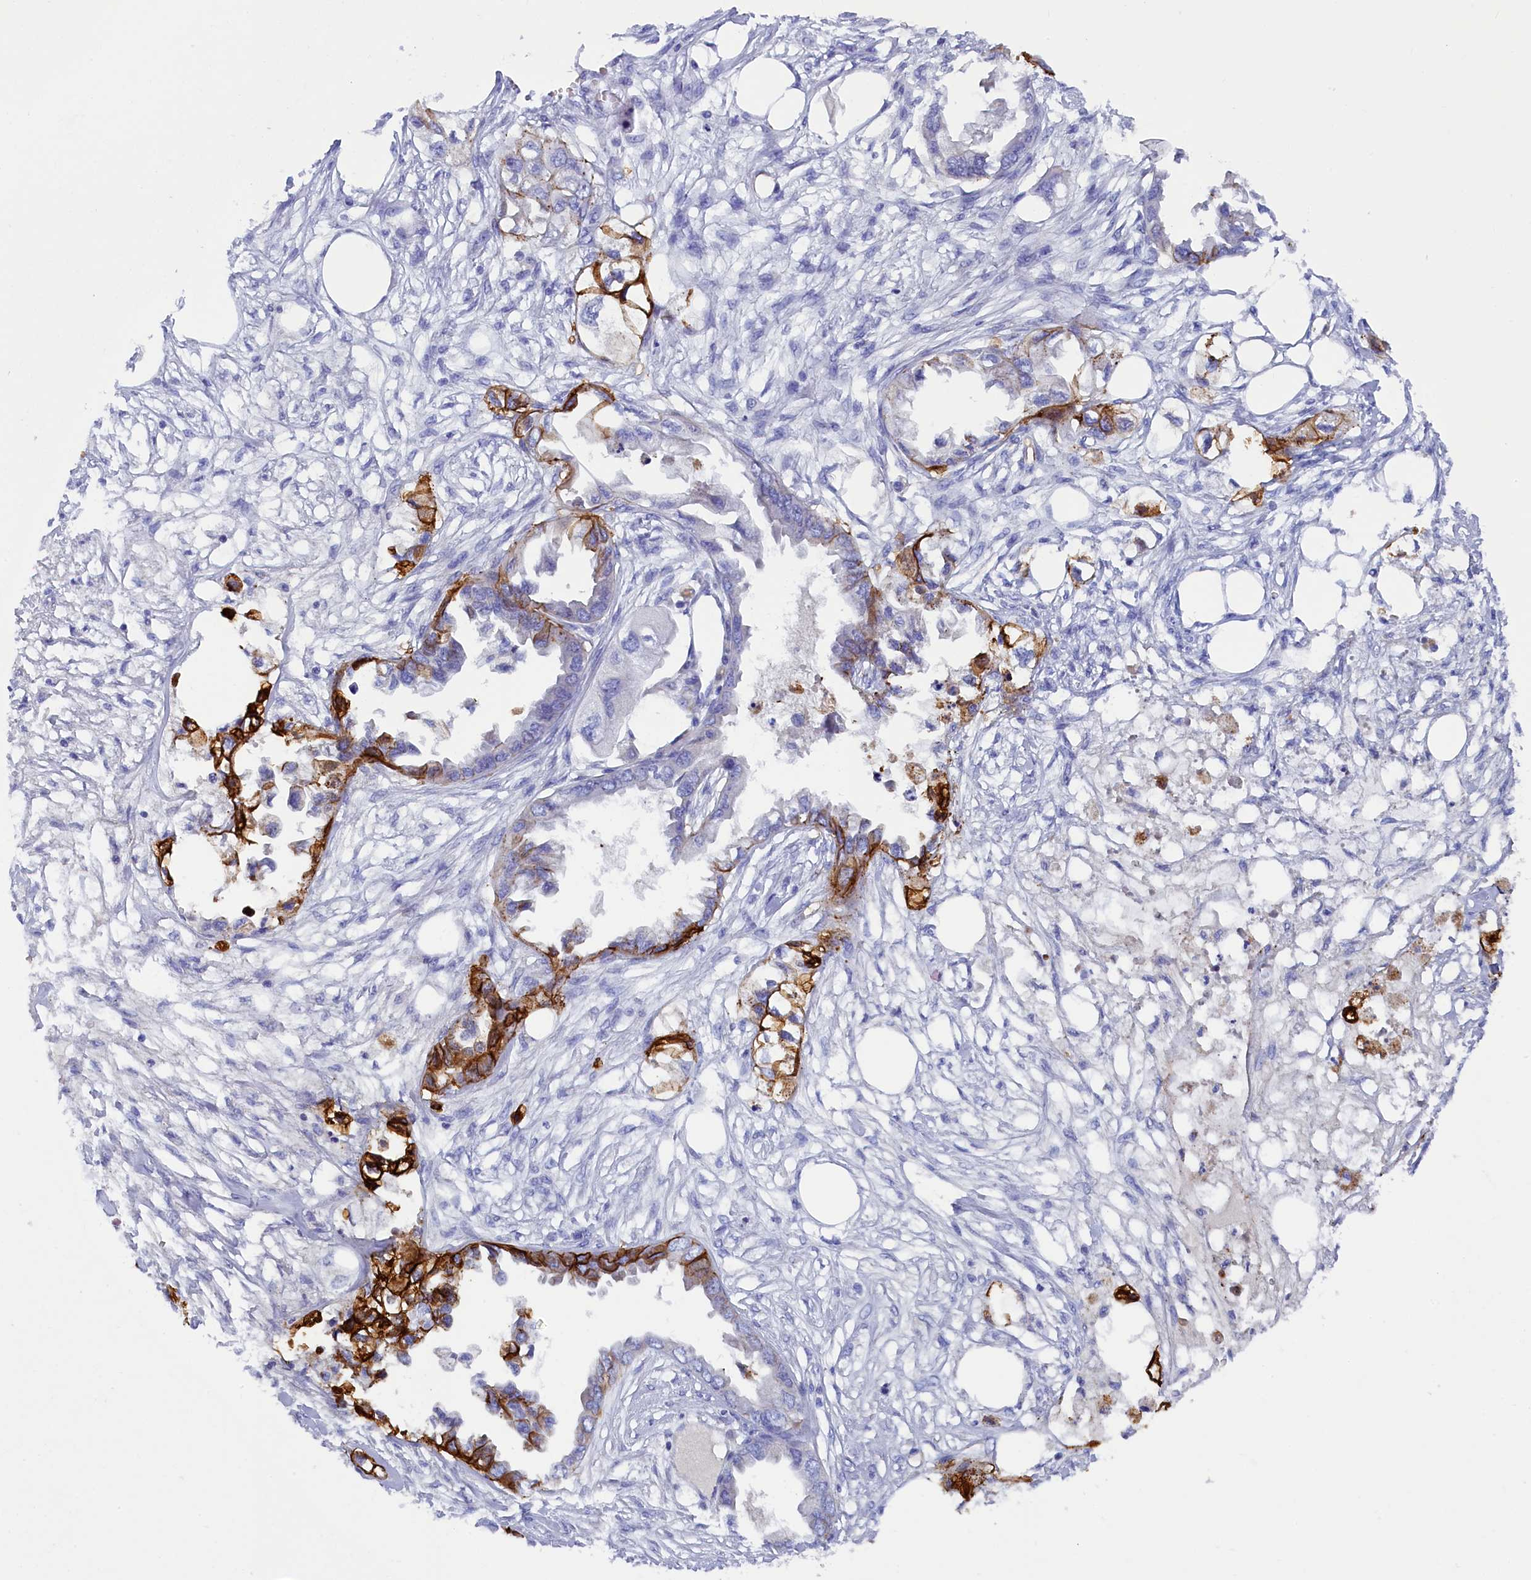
{"staining": {"intensity": "strong", "quantity": "25%-75%", "location": "cytoplasmic/membranous"}, "tissue": "endometrial cancer", "cell_type": "Tumor cells", "image_type": "cancer", "snomed": [{"axis": "morphology", "description": "Adenocarcinoma, NOS"}, {"axis": "morphology", "description": "Adenocarcinoma, metastatic, NOS"}, {"axis": "topography", "description": "Adipose tissue"}, {"axis": "topography", "description": "Endometrium"}], "caption": "Endometrial cancer stained for a protein reveals strong cytoplasmic/membranous positivity in tumor cells.", "gene": "MYADML2", "patient": {"sex": "female", "age": 67}}